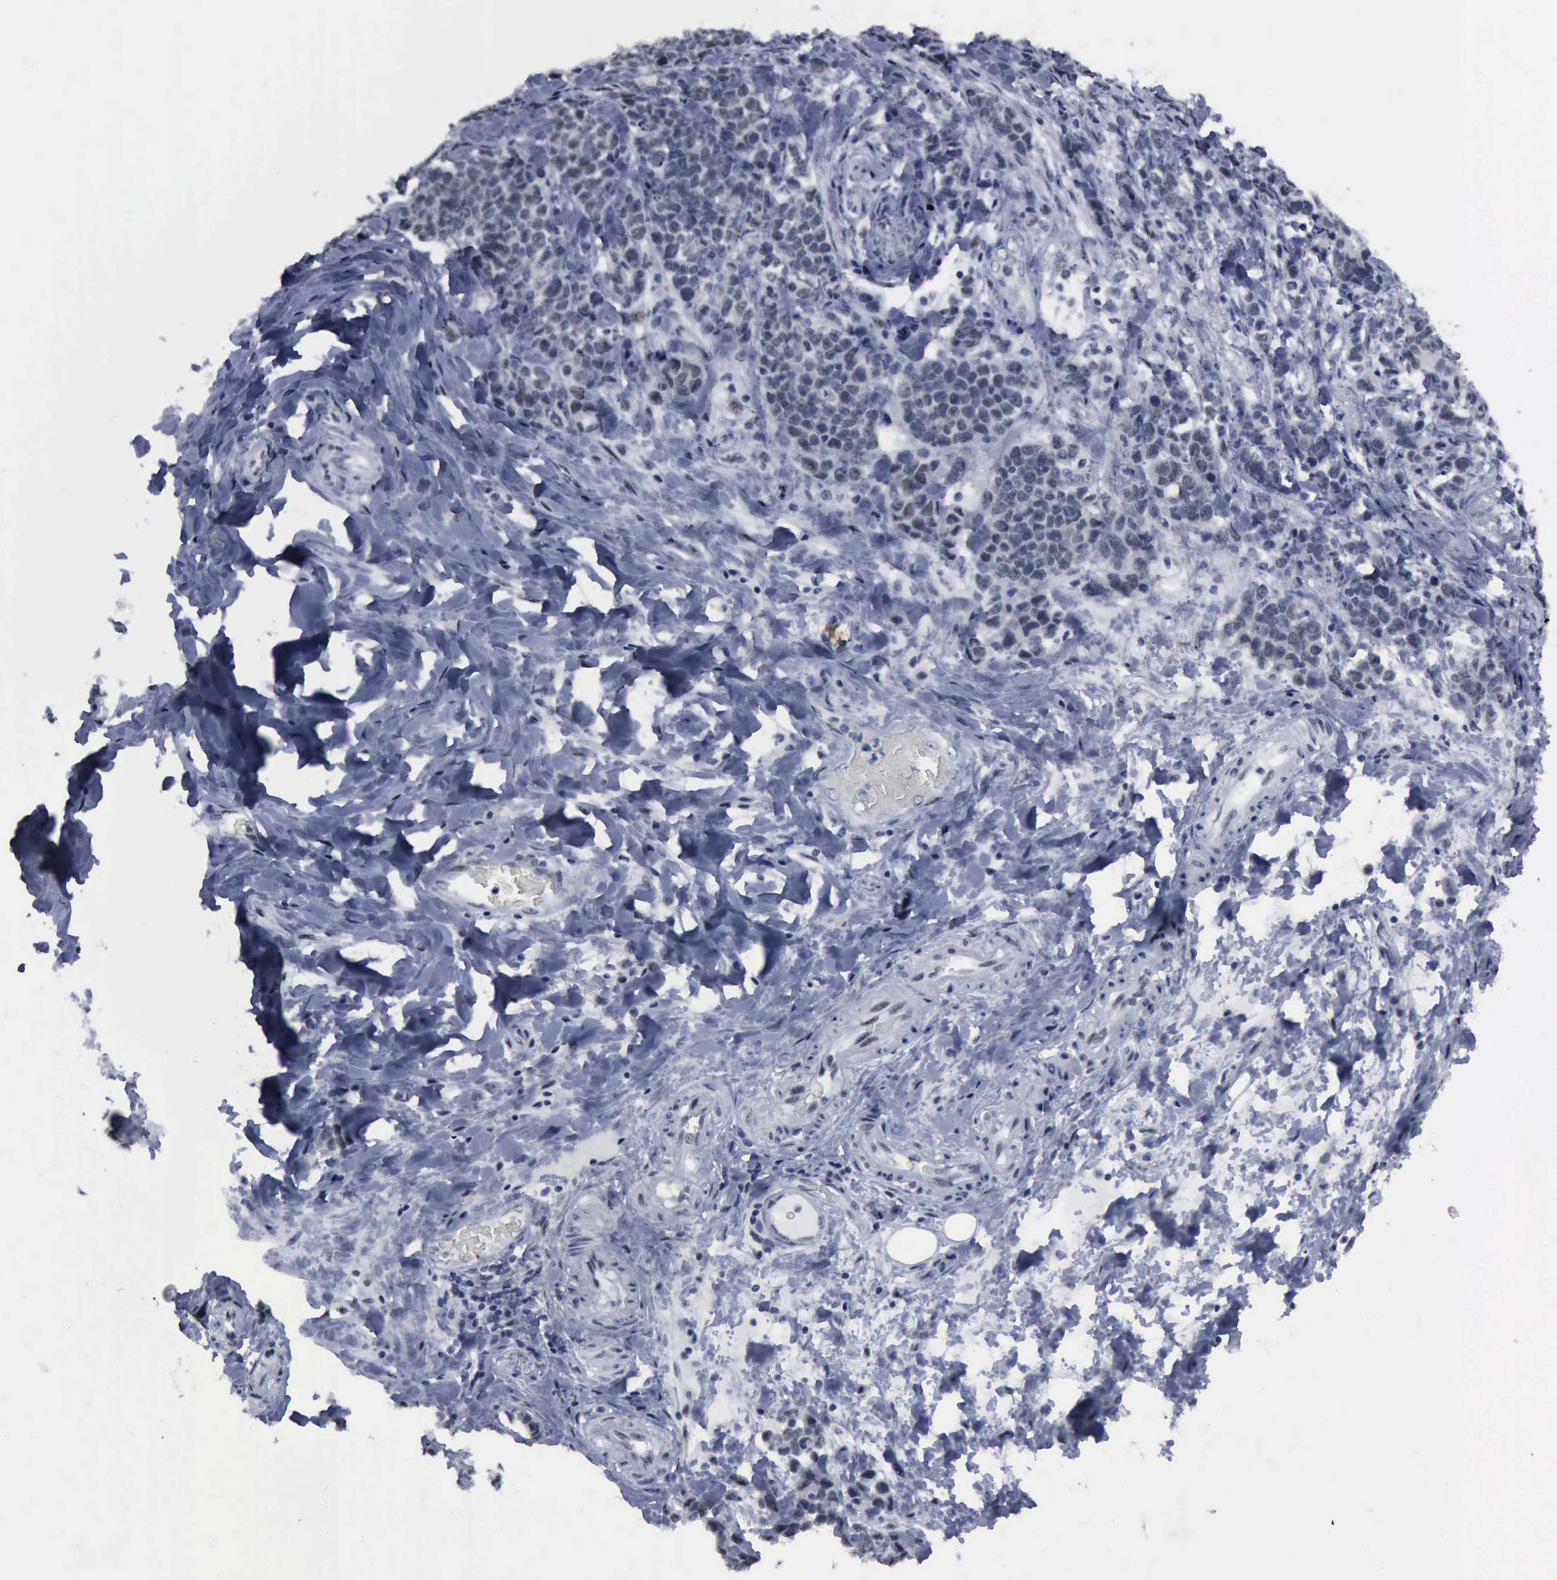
{"staining": {"intensity": "negative", "quantity": "none", "location": "none"}, "tissue": "stomach cancer", "cell_type": "Tumor cells", "image_type": "cancer", "snomed": [{"axis": "morphology", "description": "Adenocarcinoma, NOS"}, {"axis": "topography", "description": "Stomach, upper"}], "caption": "Tumor cells are negative for brown protein staining in stomach cancer. (Stains: DAB (3,3'-diaminobenzidine) immunohistochemistry with hematoxylin counter stain, Microscopy: brightfield microscopy at high magnification).", "gene": "BRD1", "patient": {"sex": "male", "age": 71}}